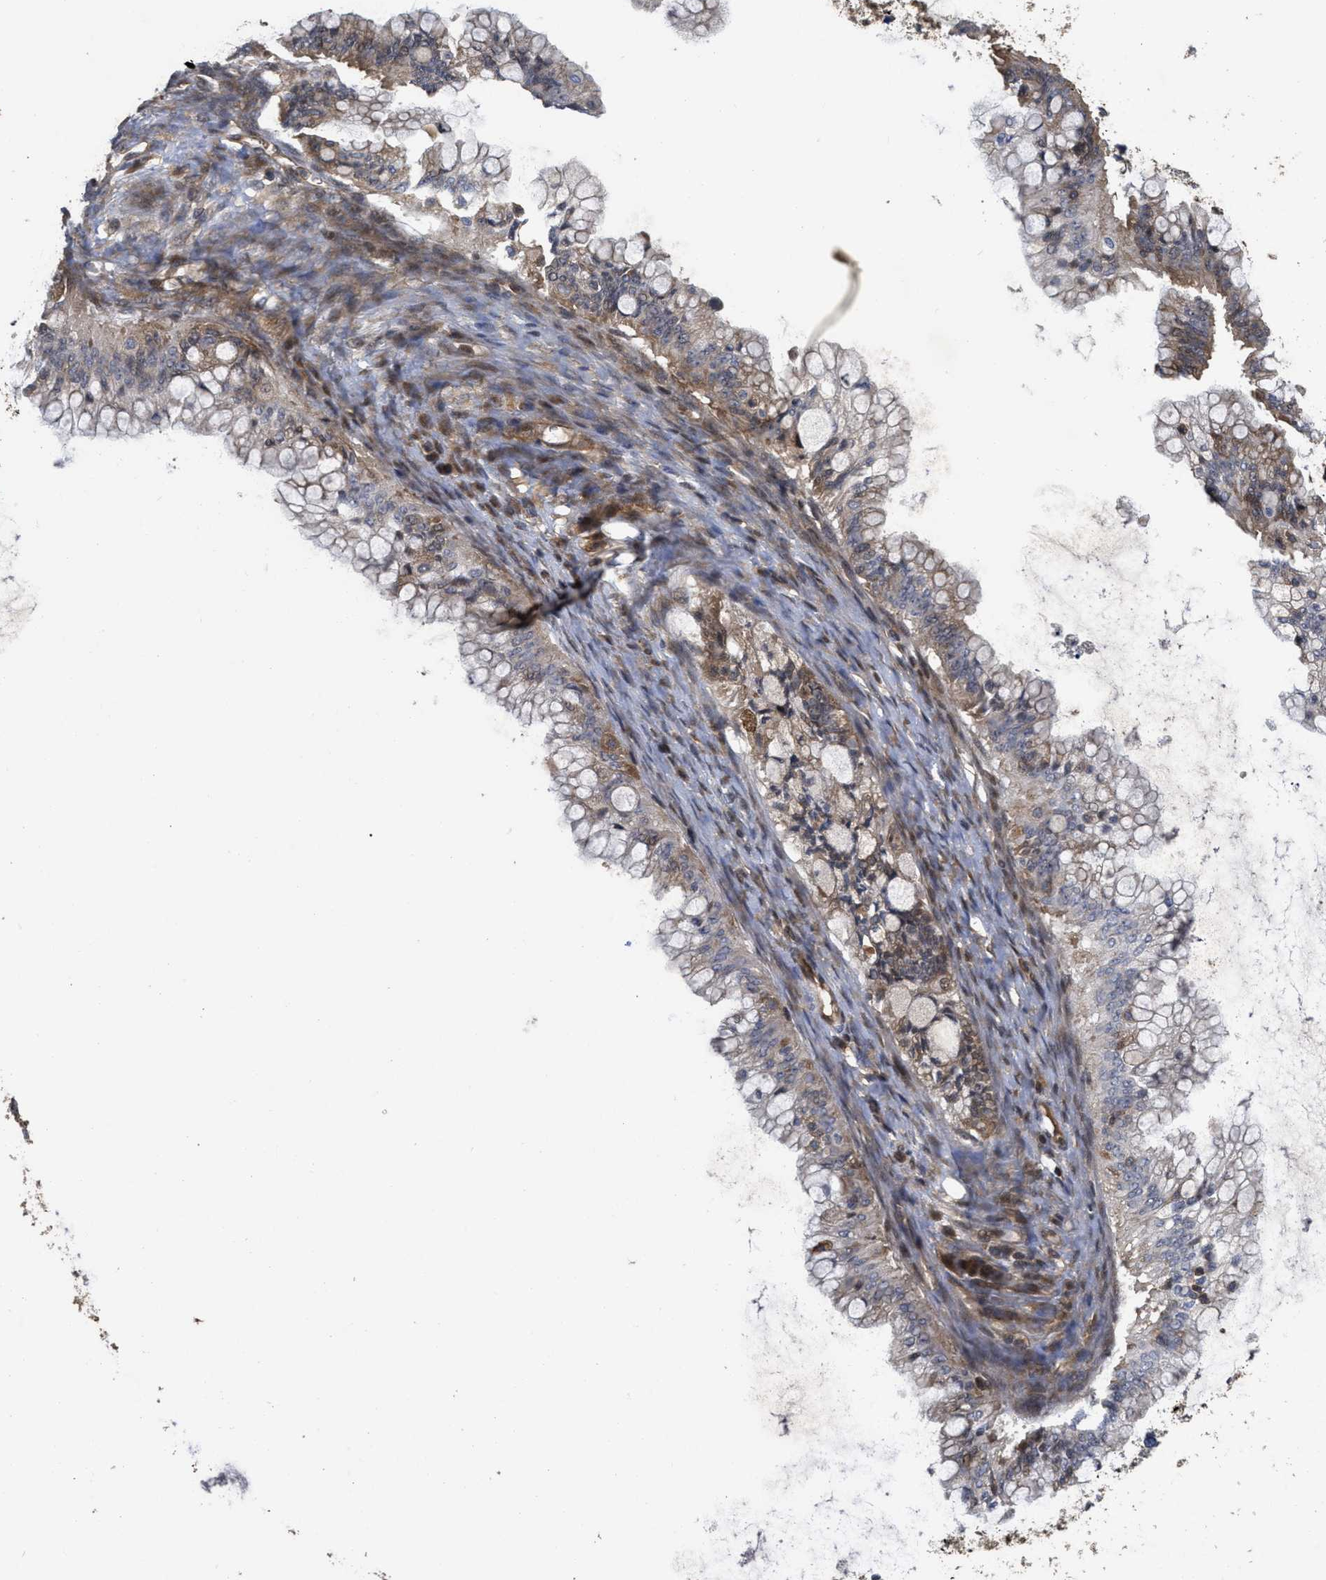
{"staining": {"intensity": "weak", "quantity": "<25%", "location": "cytoplasmic/membranous"}, "tissue": "ovarian cancer", "cell_type": "Tumor cells", "image_type": "cancer", "snomed": [{"axis": "morphology", "description": "Cystadenocarcinoma, mucinous, NOS"}, {"axis": "topography", "description": "Ovary"}], "caption": "Immunohistochemistry photomicrograph of human ovarian mucinous cystadenocarcinoma stained for a protein (brown), which exhibits no expression in tumor cells.", "gene": "CBR3", "patient": {"sex": "female", "age": 57}}